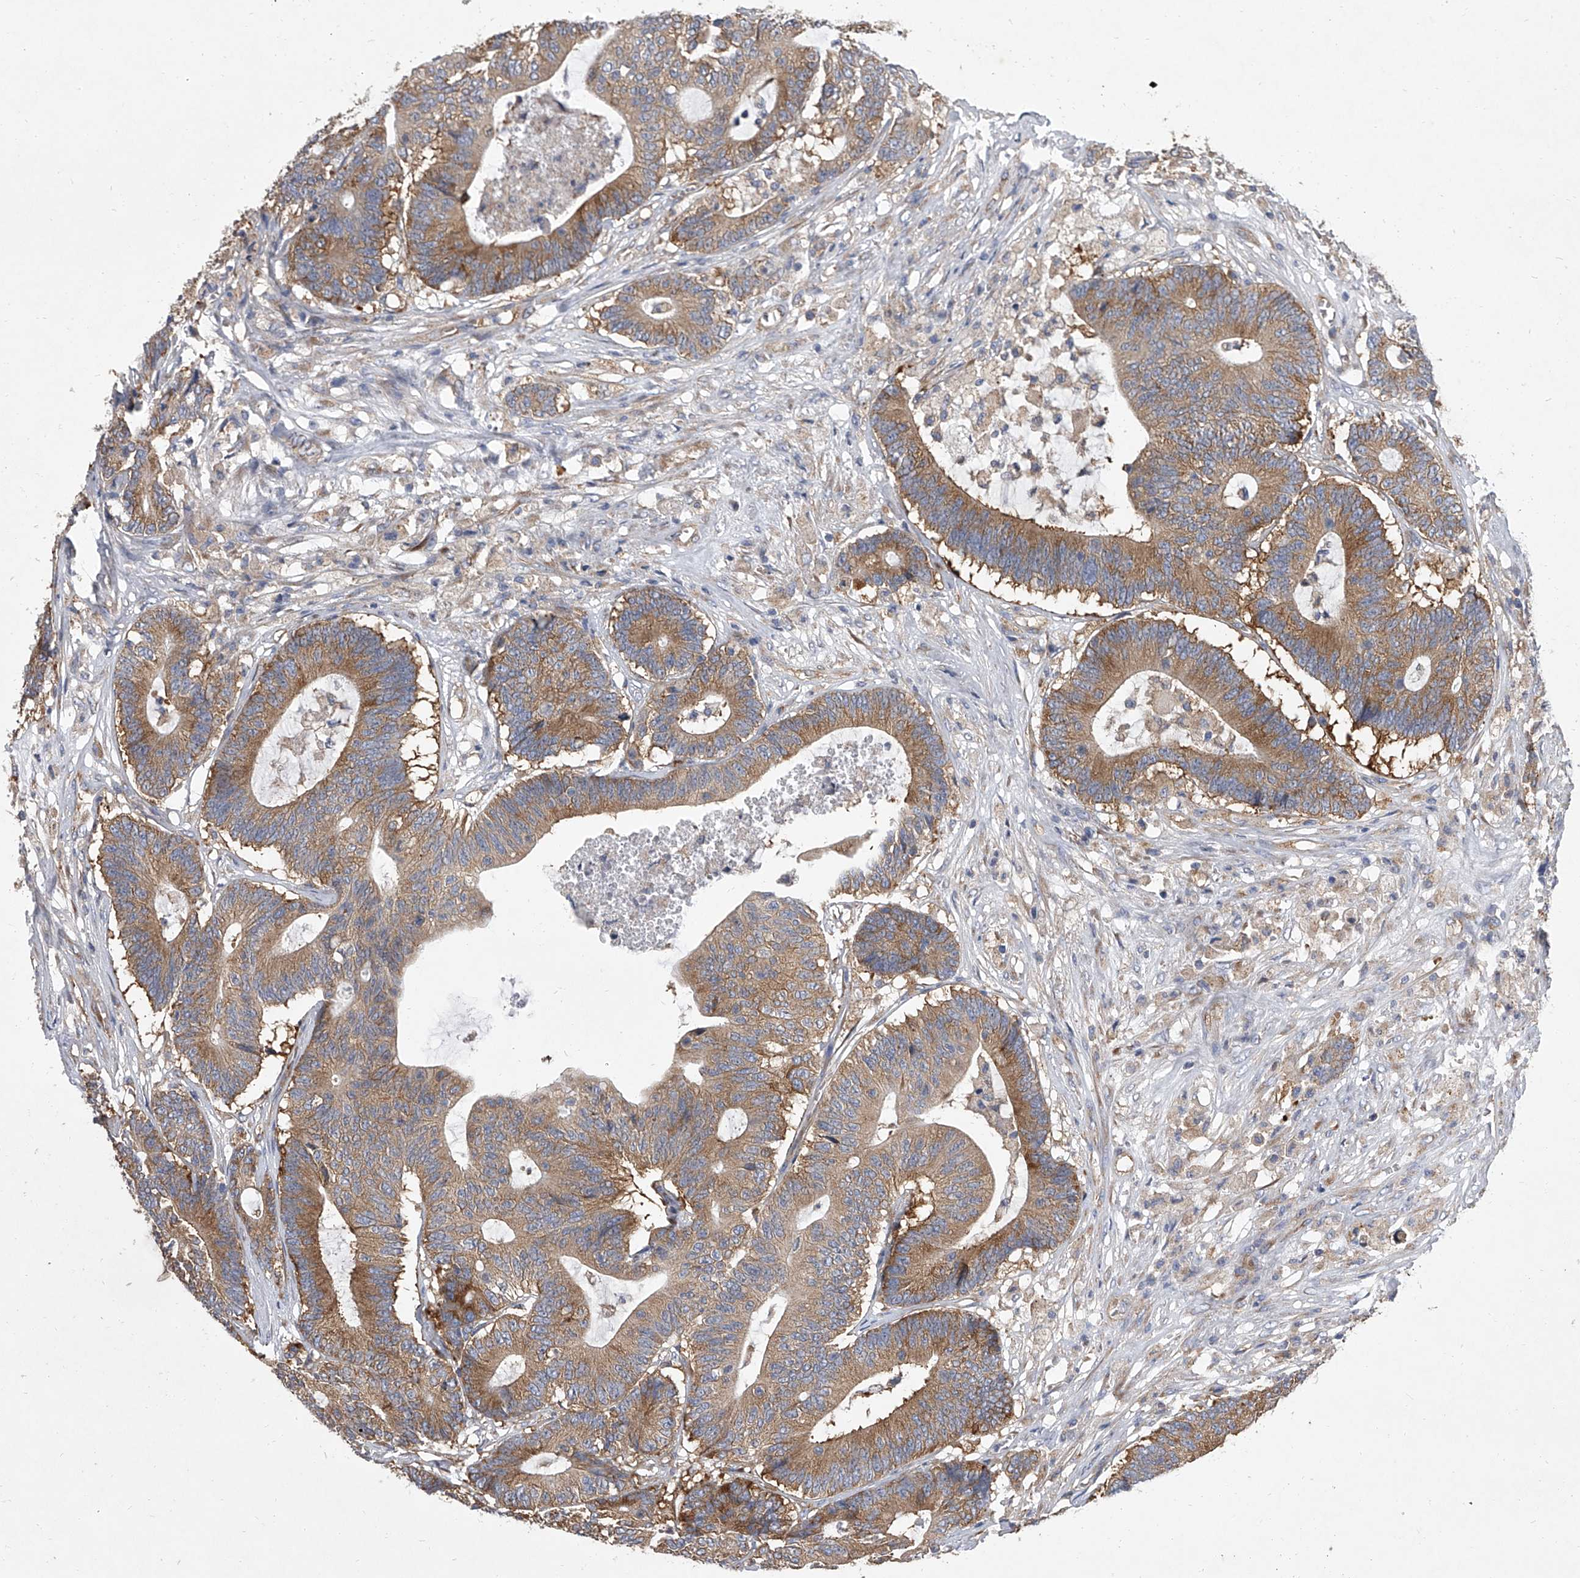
{"staining": {"intensity": "moderate", "quantity": ">75%", "location": "cytoplasmic/membranous"}, "tissue": "colorectal cancer", "cell_type": "Tumor cells", "image_type": "cancer", "snomed": [{"axis": "morphology", "description": "Adenocarcinoma, NOS"}, {"axis": "topography", "description": "Colon"}], "caption": "Colorectal cancer stained with a protein marker demonstrates moderate staining in tumor cells.", "gene": "EIF2S2", "patient": {"sex": "female", "age": 84}}